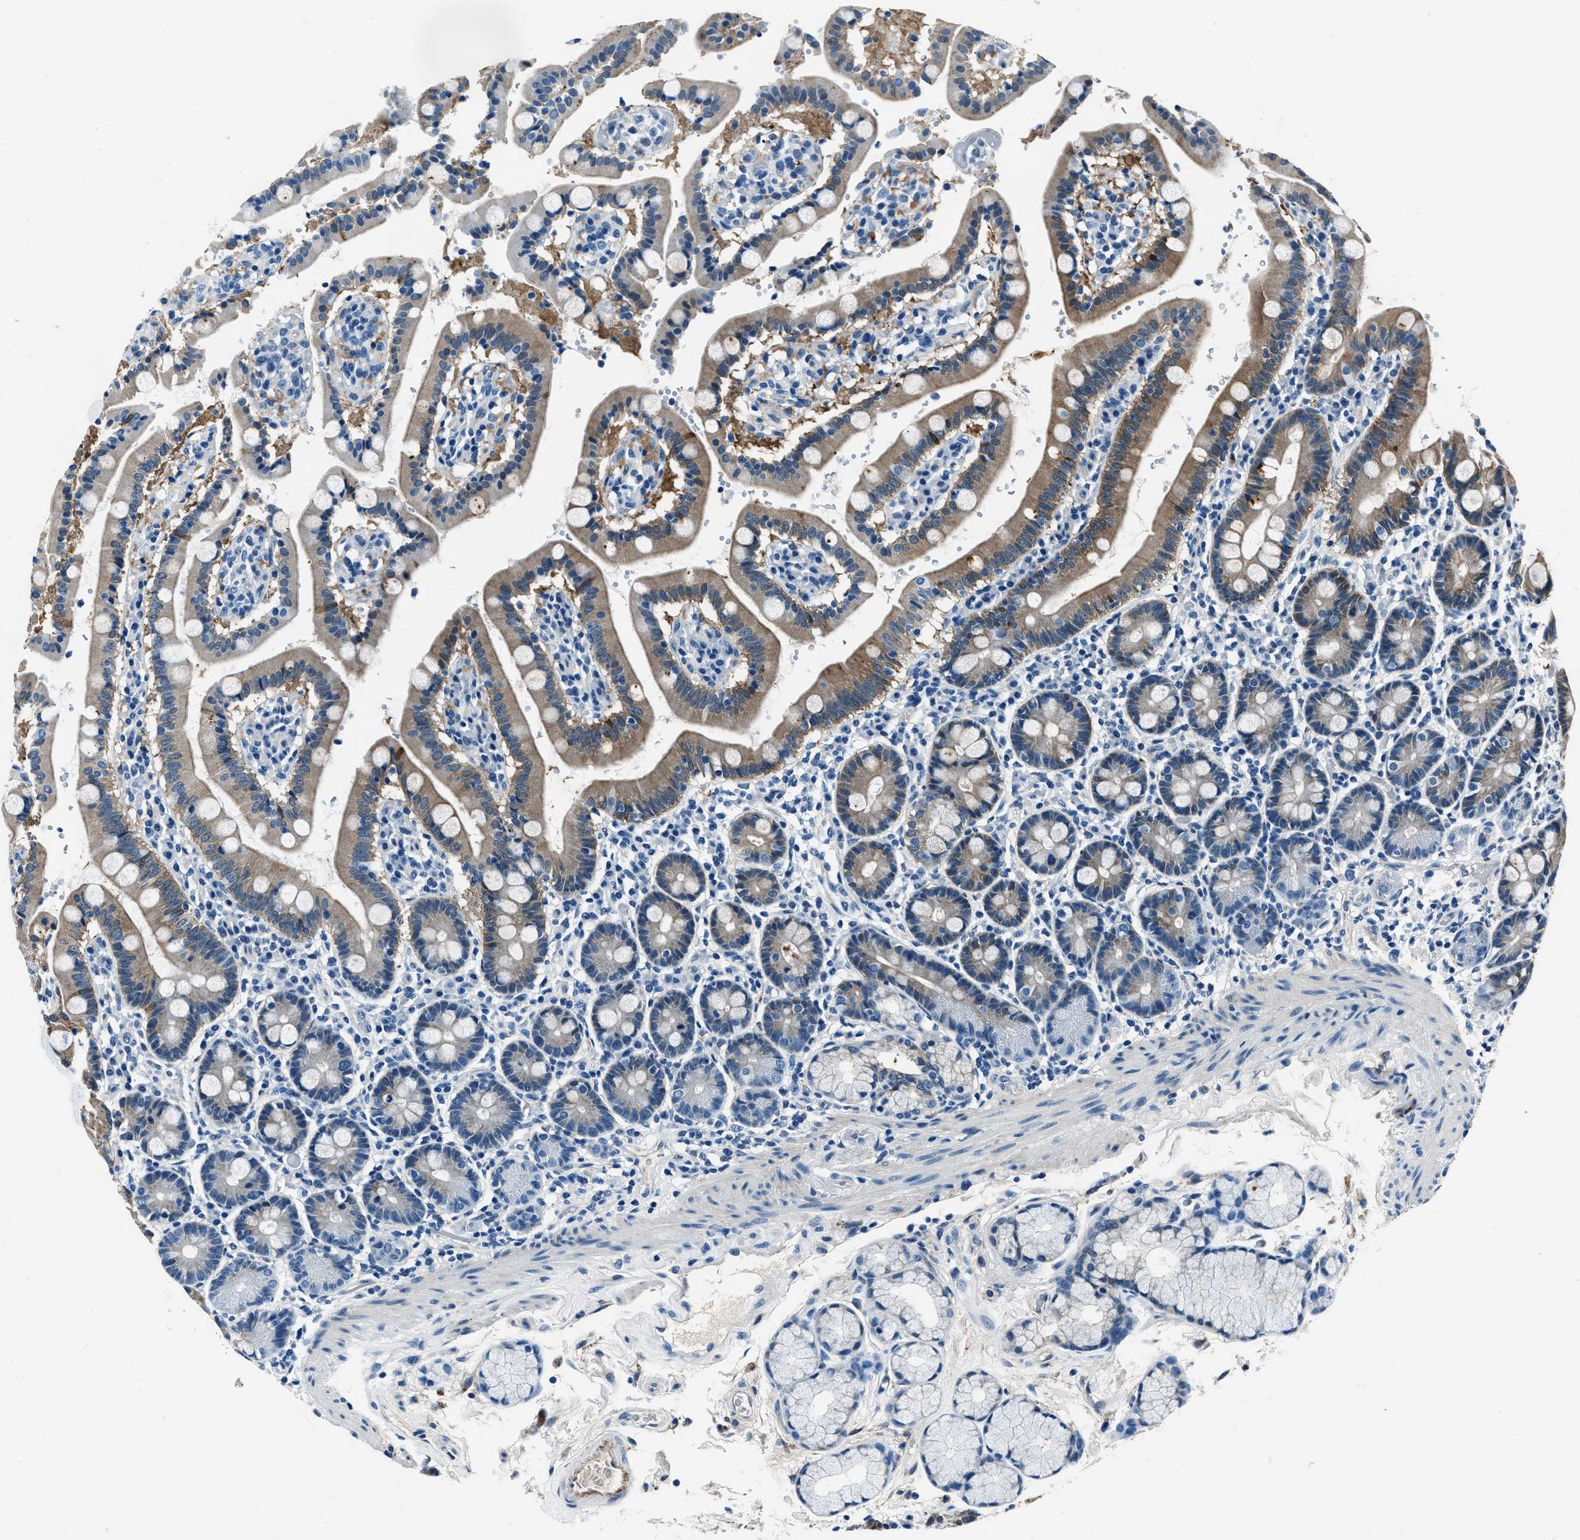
{"staining": {"intensity": "moderate", "quantity": "25%-75%", "location": "cytoplasmic/membranous"}, "tissue": "duodenum", "cell_type": "Glandular cells", "image_type": "normal", "snomed": [{"axis": "morphology", "description": "Normal tissue, NOS"}, {"axis": "topography", "description": "Small intestine, NOS"}], "caption": "High-power microscopy captured an IHC micrograph of unremarkable duodenum, revealing moderate cytoplasmic/membranous expression in about 25%-75% of glandular cells.", "gene": "PTPDC1", "patient": {"sex": "female", "age": 71}}